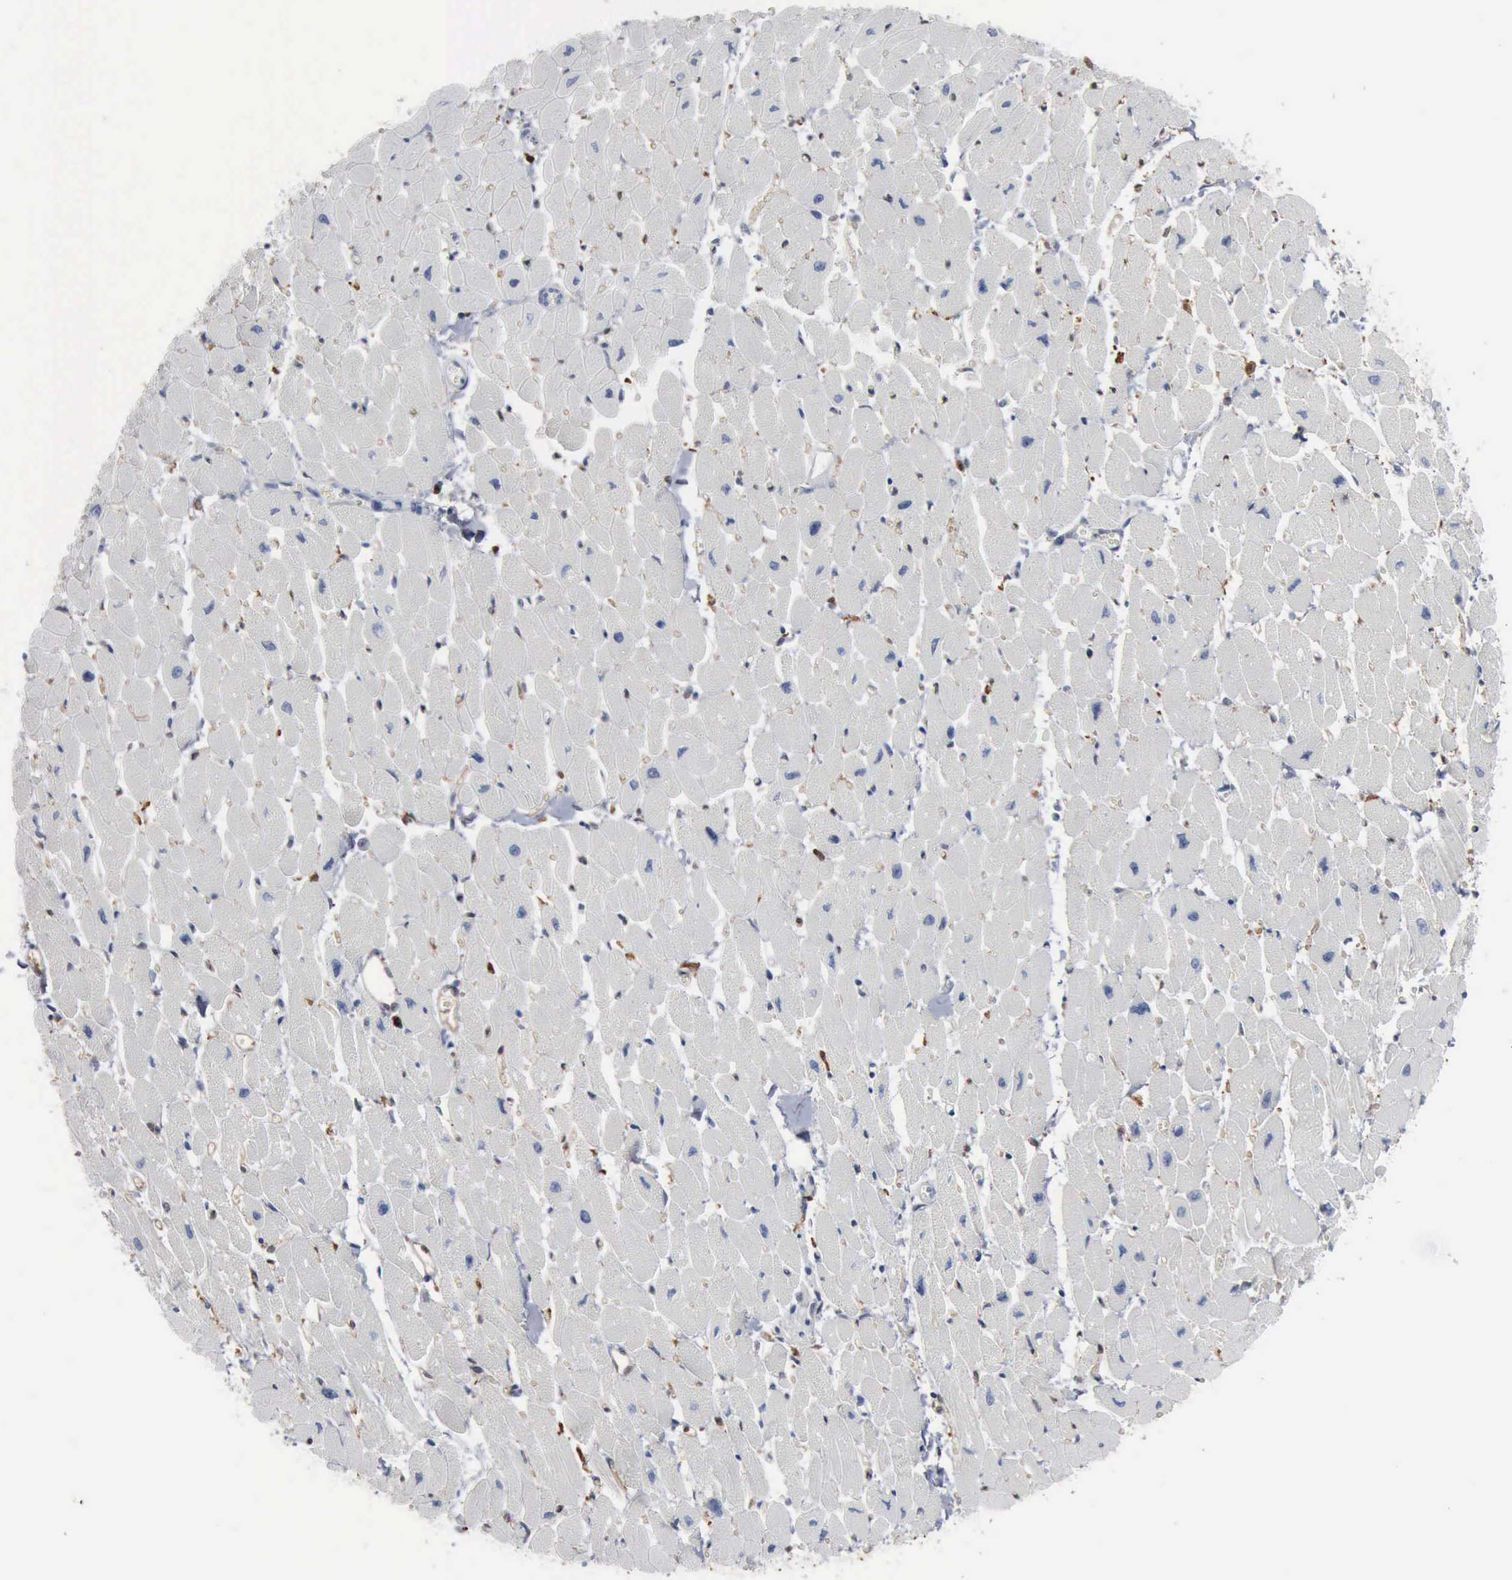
{"staining": {"intensity": "negative", "quantity": "none", "location": "none"}, "tissue": "heart muscle", "cell_type": "Cardiomyocytes", "image_type": "normal", "snomed": [{"axis": "morphology", "description": "Normal tissue, NOS"}, {"axis": "topography", "description": "Heart"}], "caption": "This micrograph is of unremarkable heart muscle stained with IHC to label a protein in brown with the nuclei are counter-stained blue. There is no staining in cardiomyocytes.", "gene": "FSCN1", "patient": {"sex": "female", "age": 54}}